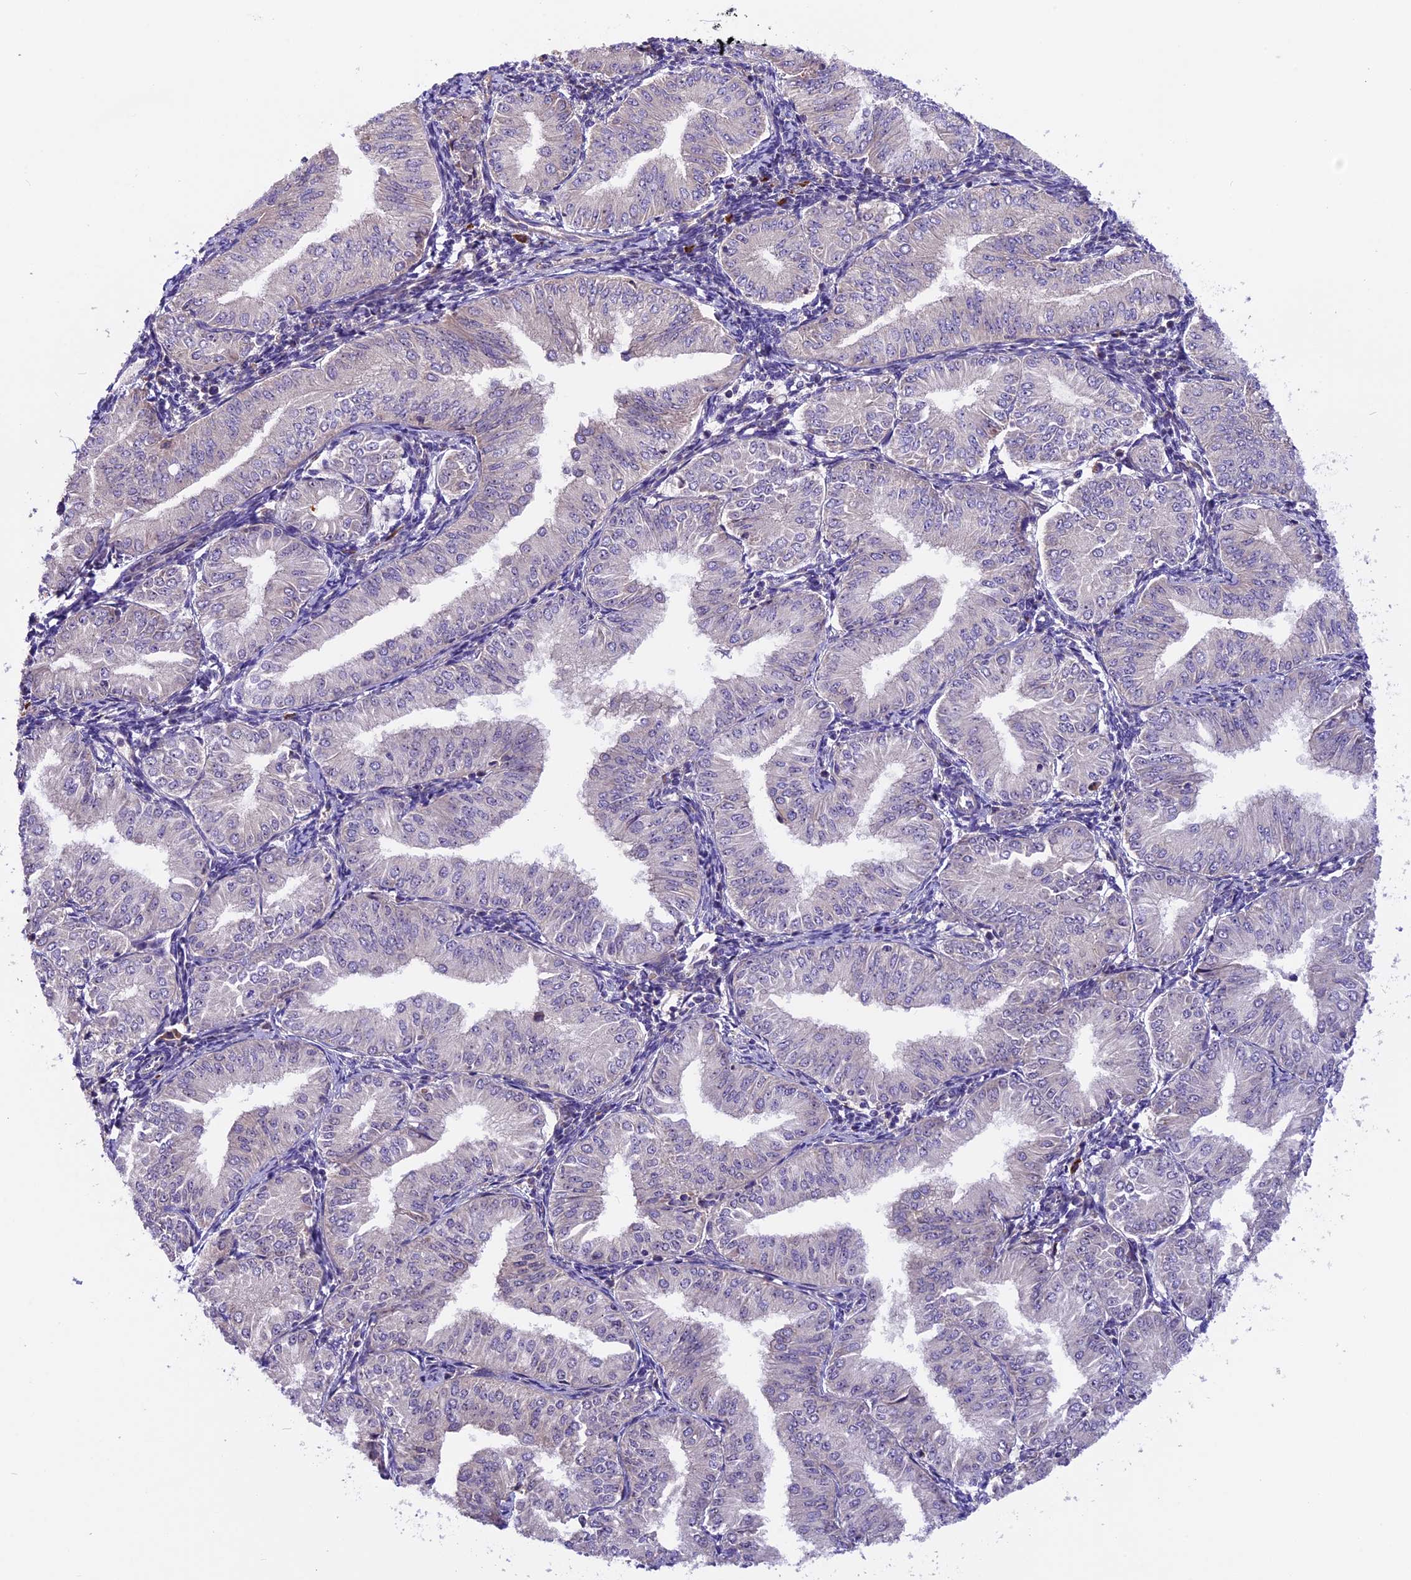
{"staining": {"intensity": "negative", "quantity": "none", "location": "none"}, "tissue": "endometrial cancer", "cell_type": "Tumor cells", "image_type": "cancer", "snomed": [{"axis": "morphology", "description": "Normal tissue, NOS"}, {"axis": "morphology", "description": "Adenocarcinoma, NOS"}, {"axis": "topography", "description": "Endometrium"}], "caption": "Tumor cells show no significant expression in adenocarcinoma (endometrial).", "gene": "FRY", "patient": {"sex": "female", "age": 53}}